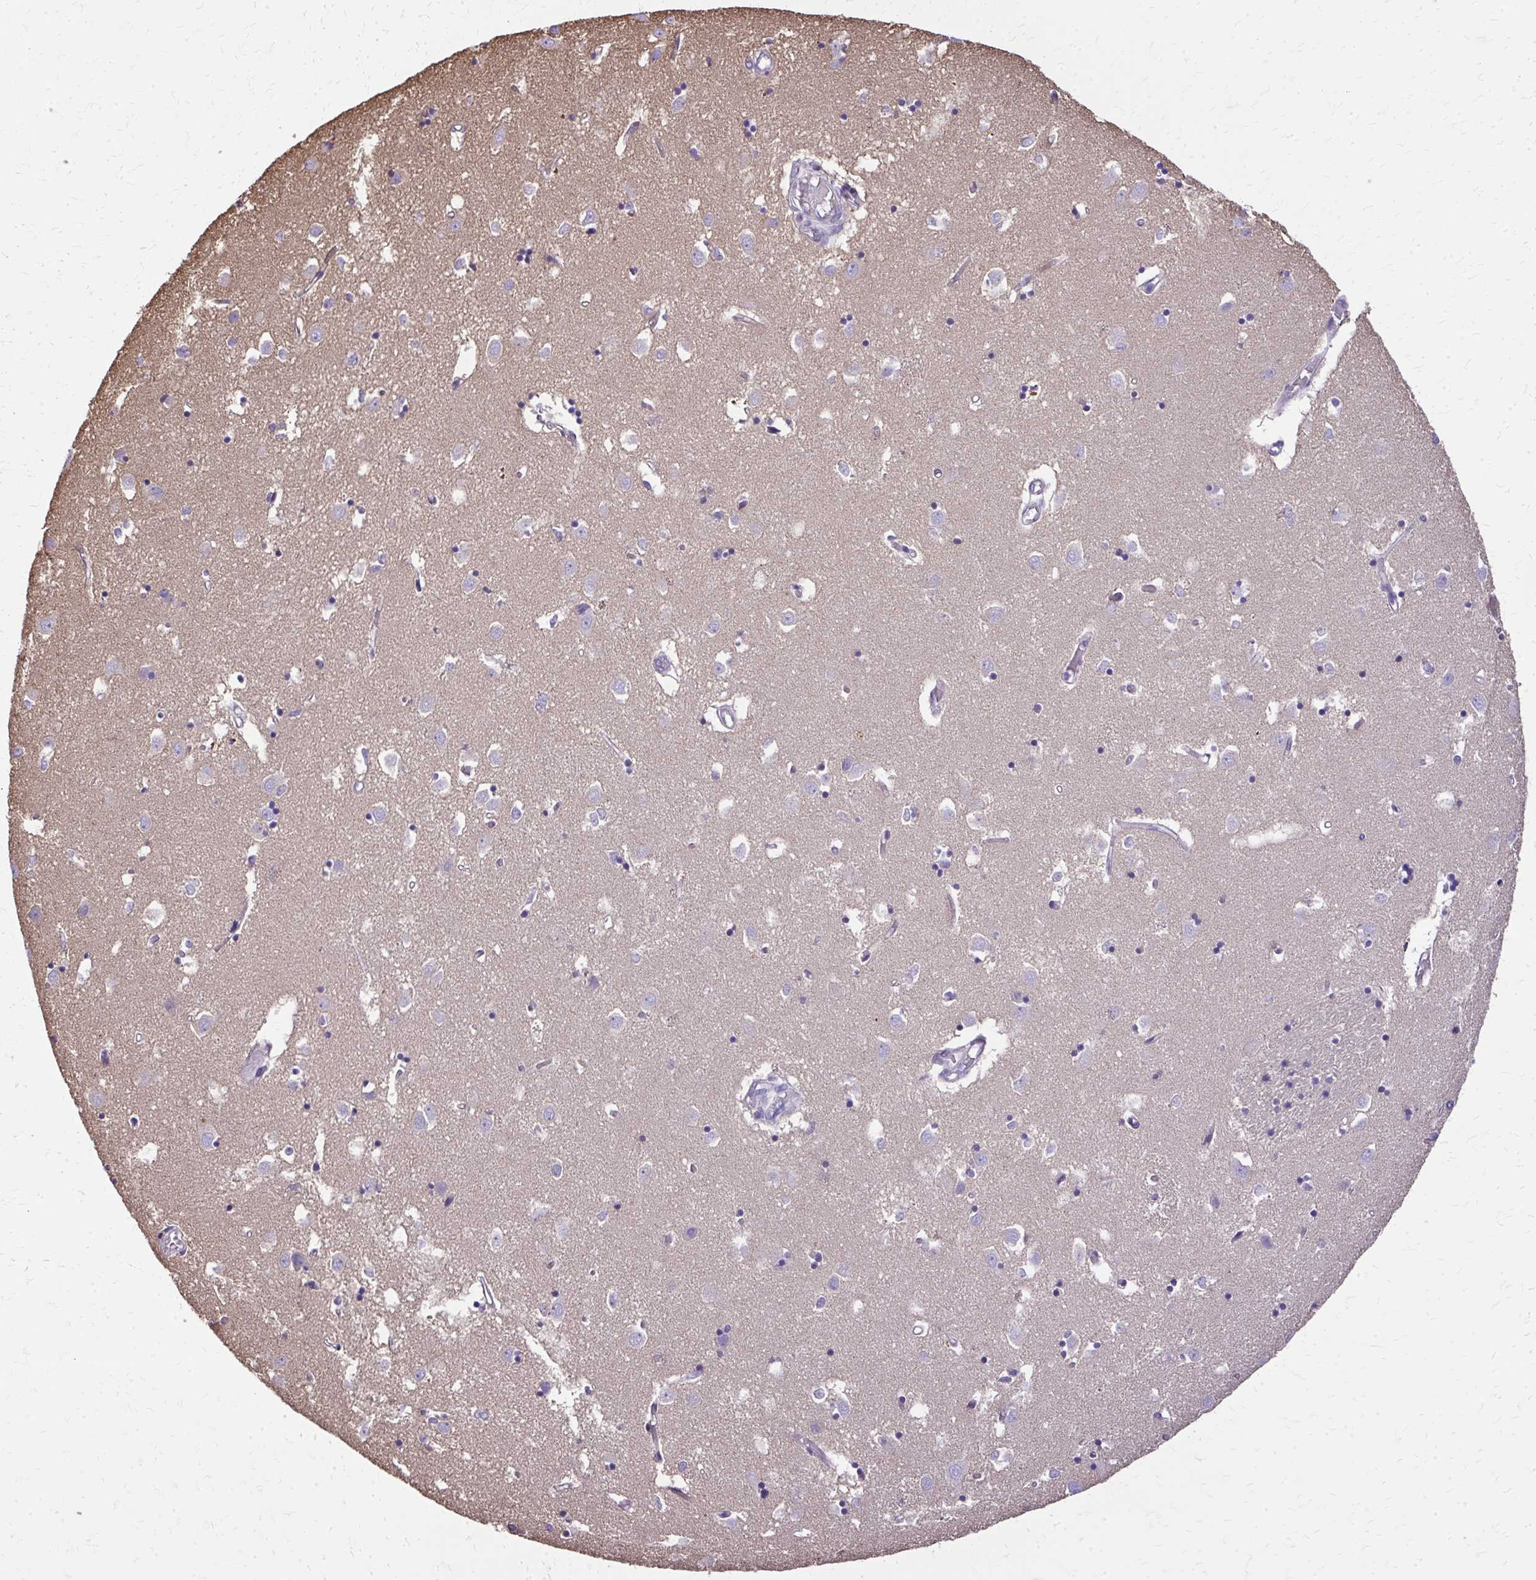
{"staining": {"intensity": "negative", "quantity": "none", "location": "none"}, "tissue": "caudate", "cell_type": "Glial cells", "image_type": "normal", "snomed": [{"axis": "morphology", "description": "Normal tissue, NOS"}, {"axis": "topography", "description": "Lateral ventricle wall"}], "caption": "The micrograph exhibits no significant staining in glial cells of caudate.", "gene": "RUNDC3B", "patient": {"sex": "male", "age": 70}}